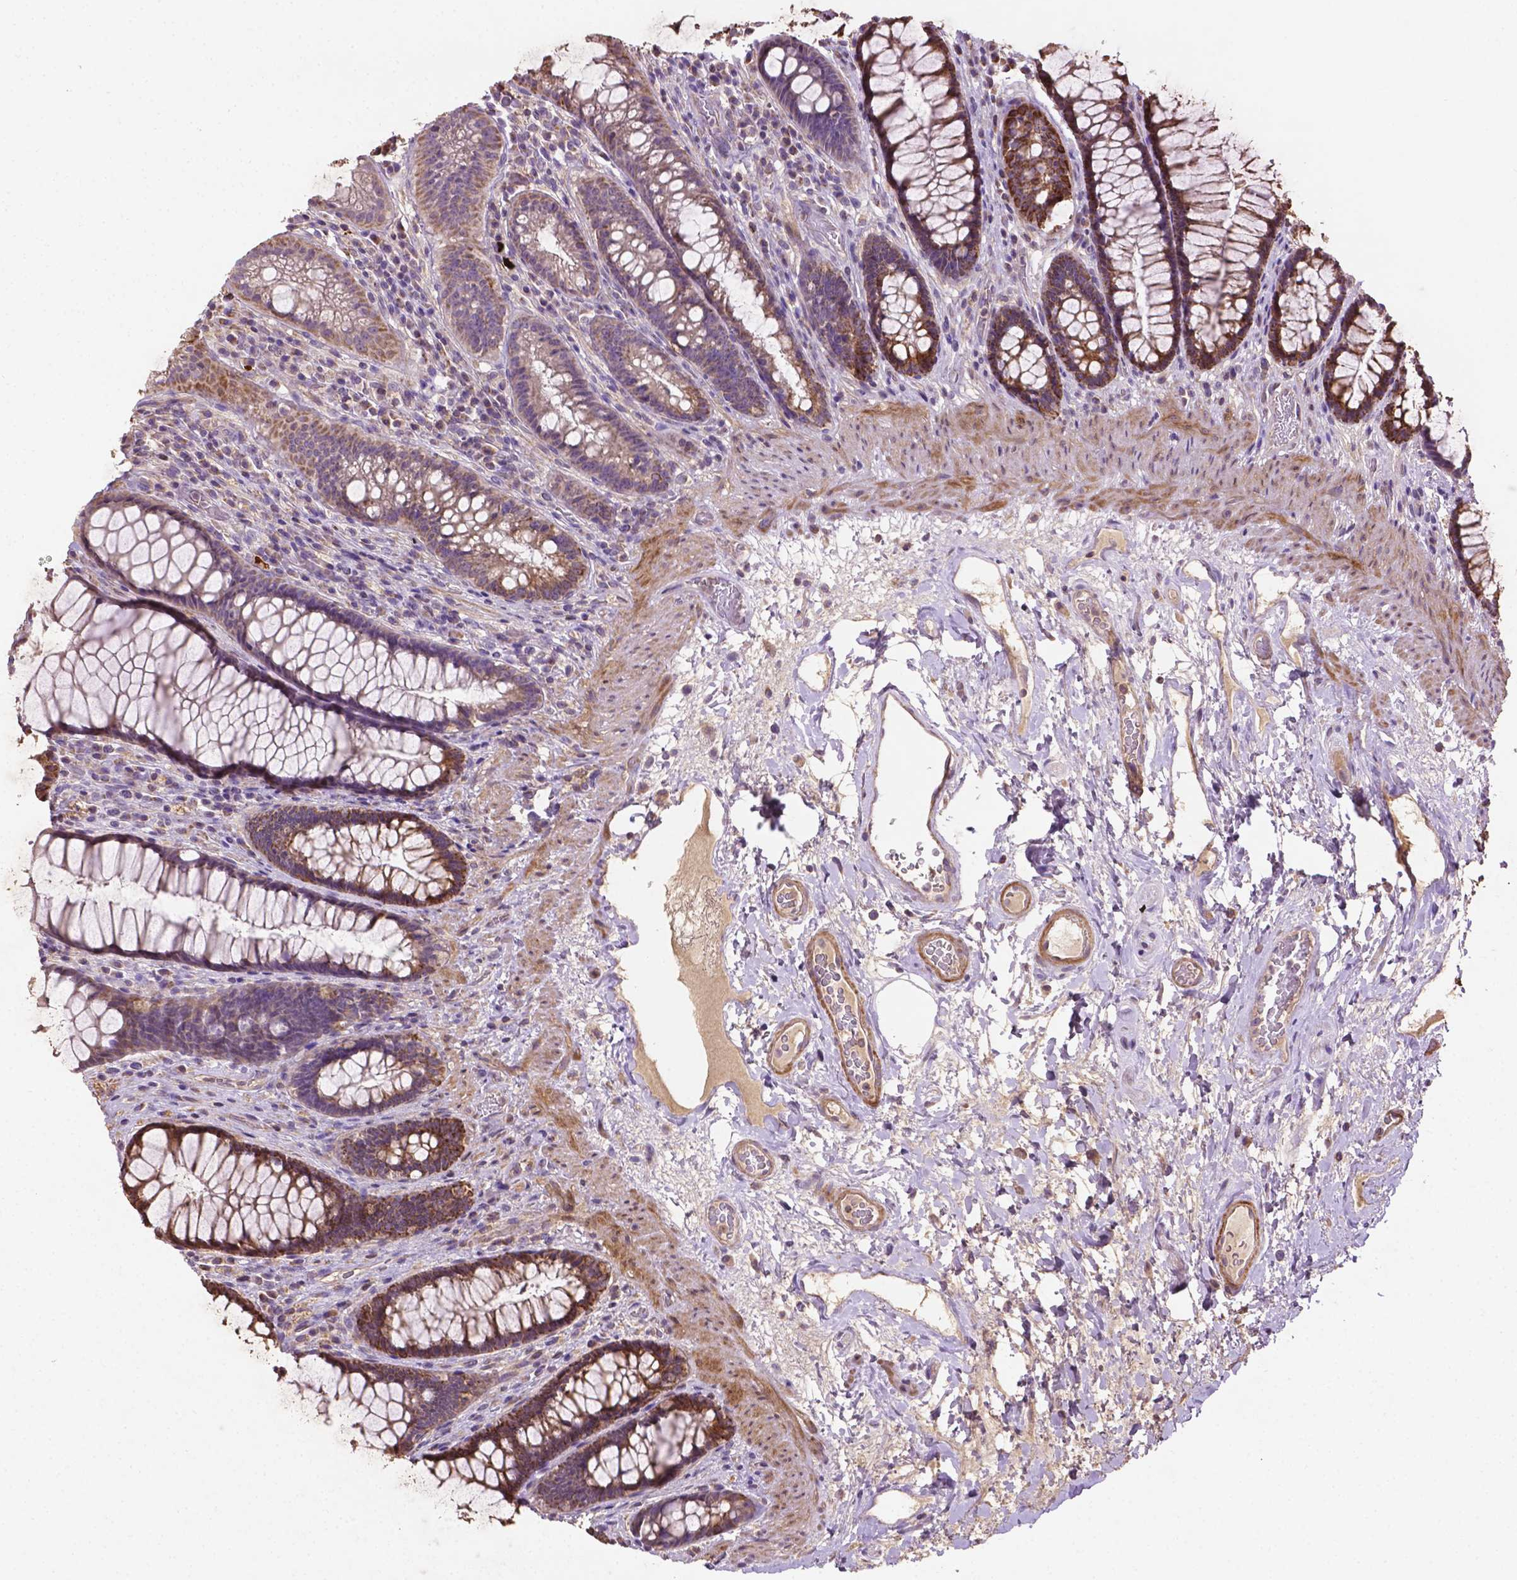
{"staining": {"intensity": "strong", "quantity": ">75%", "location": "cytoplasmic/membranous"}, "tissue": "rectum", "cell_type": "Glandular cells", "image_type": "normal", "snomed": [{"axis": "morphology", "description": "Normal tissue, NOS"}, {"axis": "topography", "description": "Rectum"}], "caption": "A high-resolution photomicrograph shows IHC staining of benign rectum, which reveals strong cytoplasmic/membranous expression in approximately >75% of glandular cells. The staining is performed using DAB brown chromogen to label protein expression. The nuclei are counter-stained blue using hematoxylin.", "gene": "LRR1", "patient": {"sex": "male", "age": 72}}